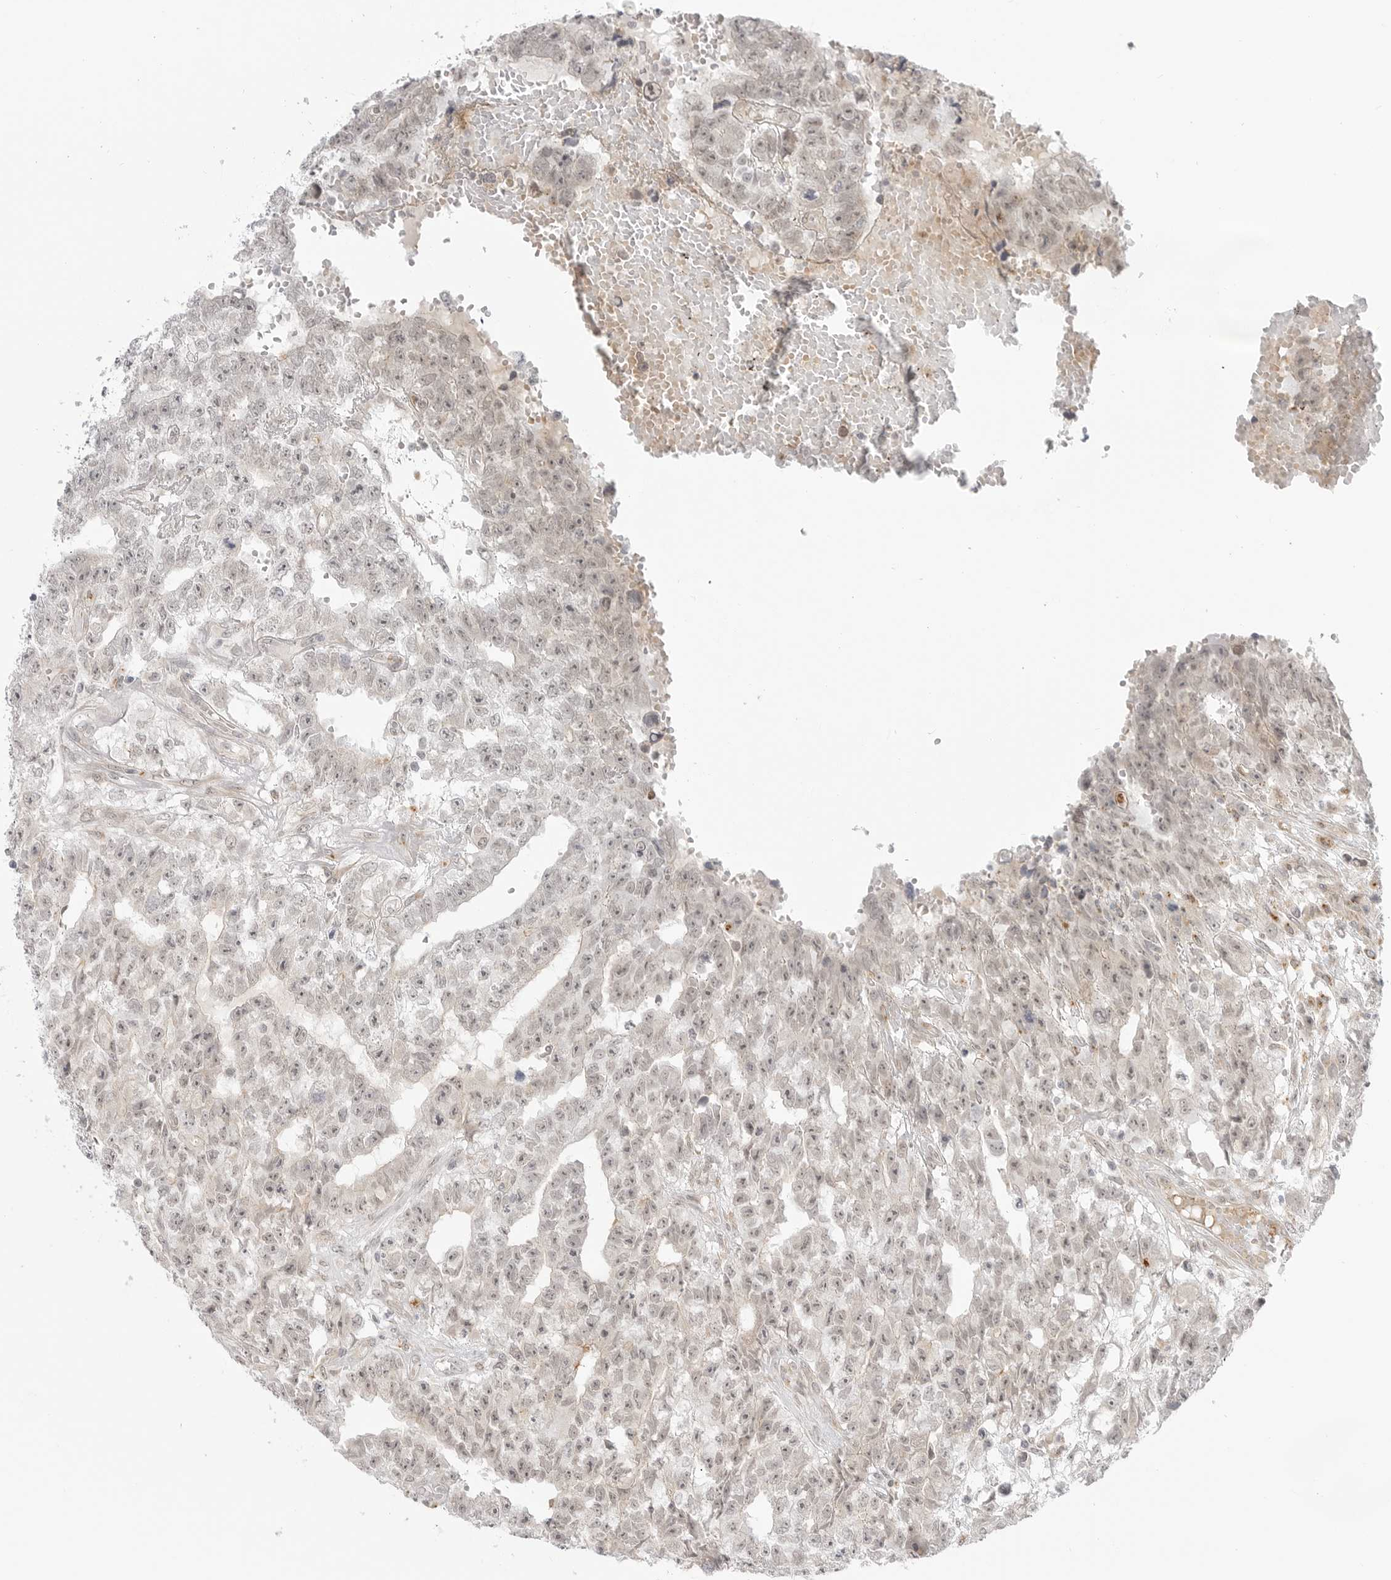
{"staining": {"intensity": "weak", "quantity": "25%-75%", "location": "nuclear"}, "tissue": "testis cancer", "cell_type": "Tumor cells", "image_type": "cancer", "snomed": [{"axis": "morphology", "description": "Carcinoma, Embryonal, NOS"}, {"axis": "topography", "description": "Testis"}], "caption": "Immunohistochemical staining of embryonal carcinoma (testis) demonstrates weak nuclear protein expression in approximately 25%-75% of tumor cells. (DAB (3,3'-diaminobenzidine) = brown stain, brightfield microscopy at high magnification).", "gene": "KALRN", "patient": {"sex": "male", "age": 25}}